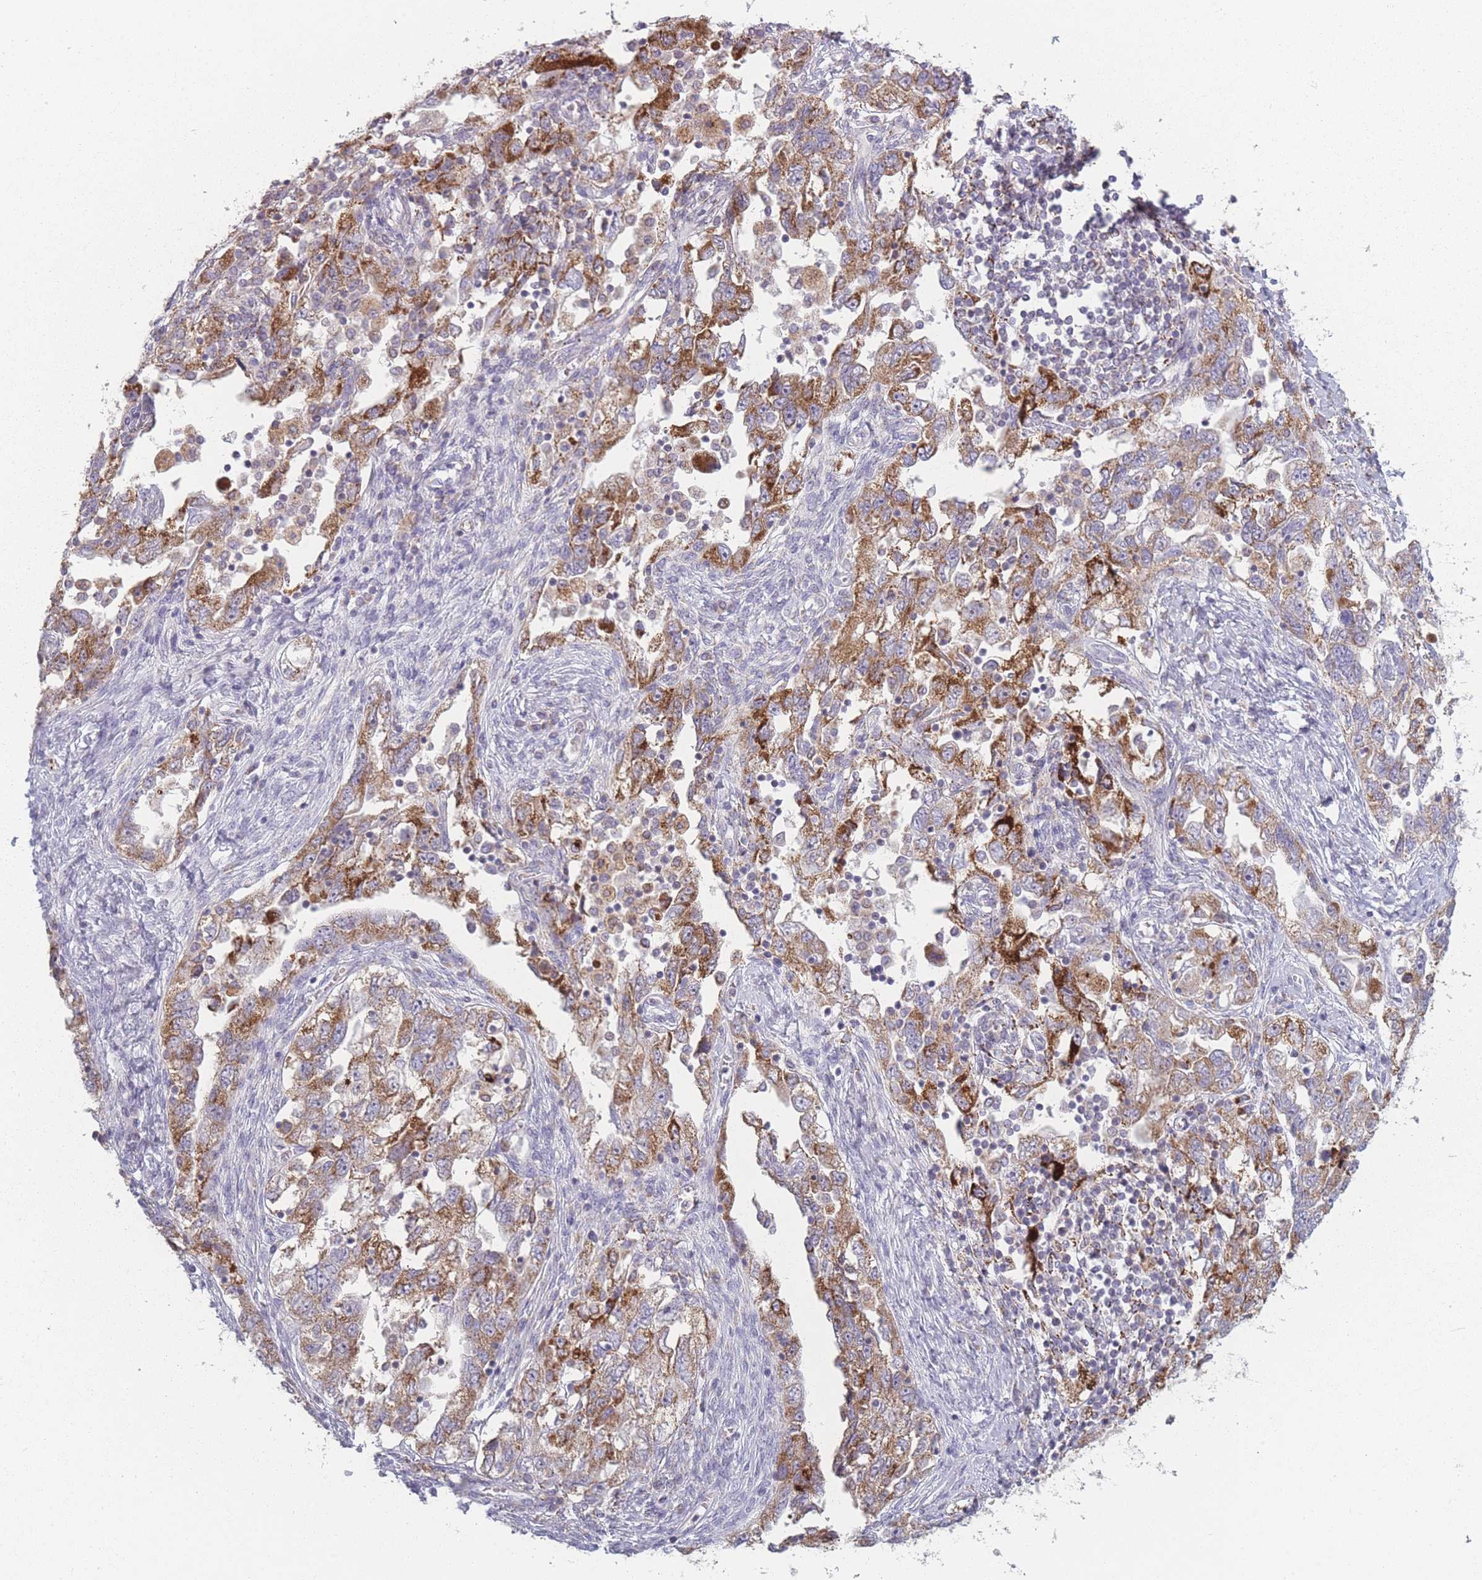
{"staining": {"intensity": "moderate", "quantity": ">75%", "location": "cytoplasmic/membranous"}, "tissue": "ovarian cancer", "cell_type": "Tumor cells", "image_type": "cancer", "snomed": [{"axis": "morphology", "description": "Carcinoma, NOS"}, {"axis": "morphology", "description": "Cystadenocarcinoma, serous, NOS"}, {"axis": "topography", "description": "Ovary"}], "caption": "This image reveals carcinoma (ovarian) stained with immunohistochemistry (IHC) to label a protein in brown. The cytoplasmic/membranous of tumor cells show moderate positivity for the protein. Nuclei are counter-stained blue.", "gene": "PEX11B", "patient": {"sex": "female", "age": 69}}